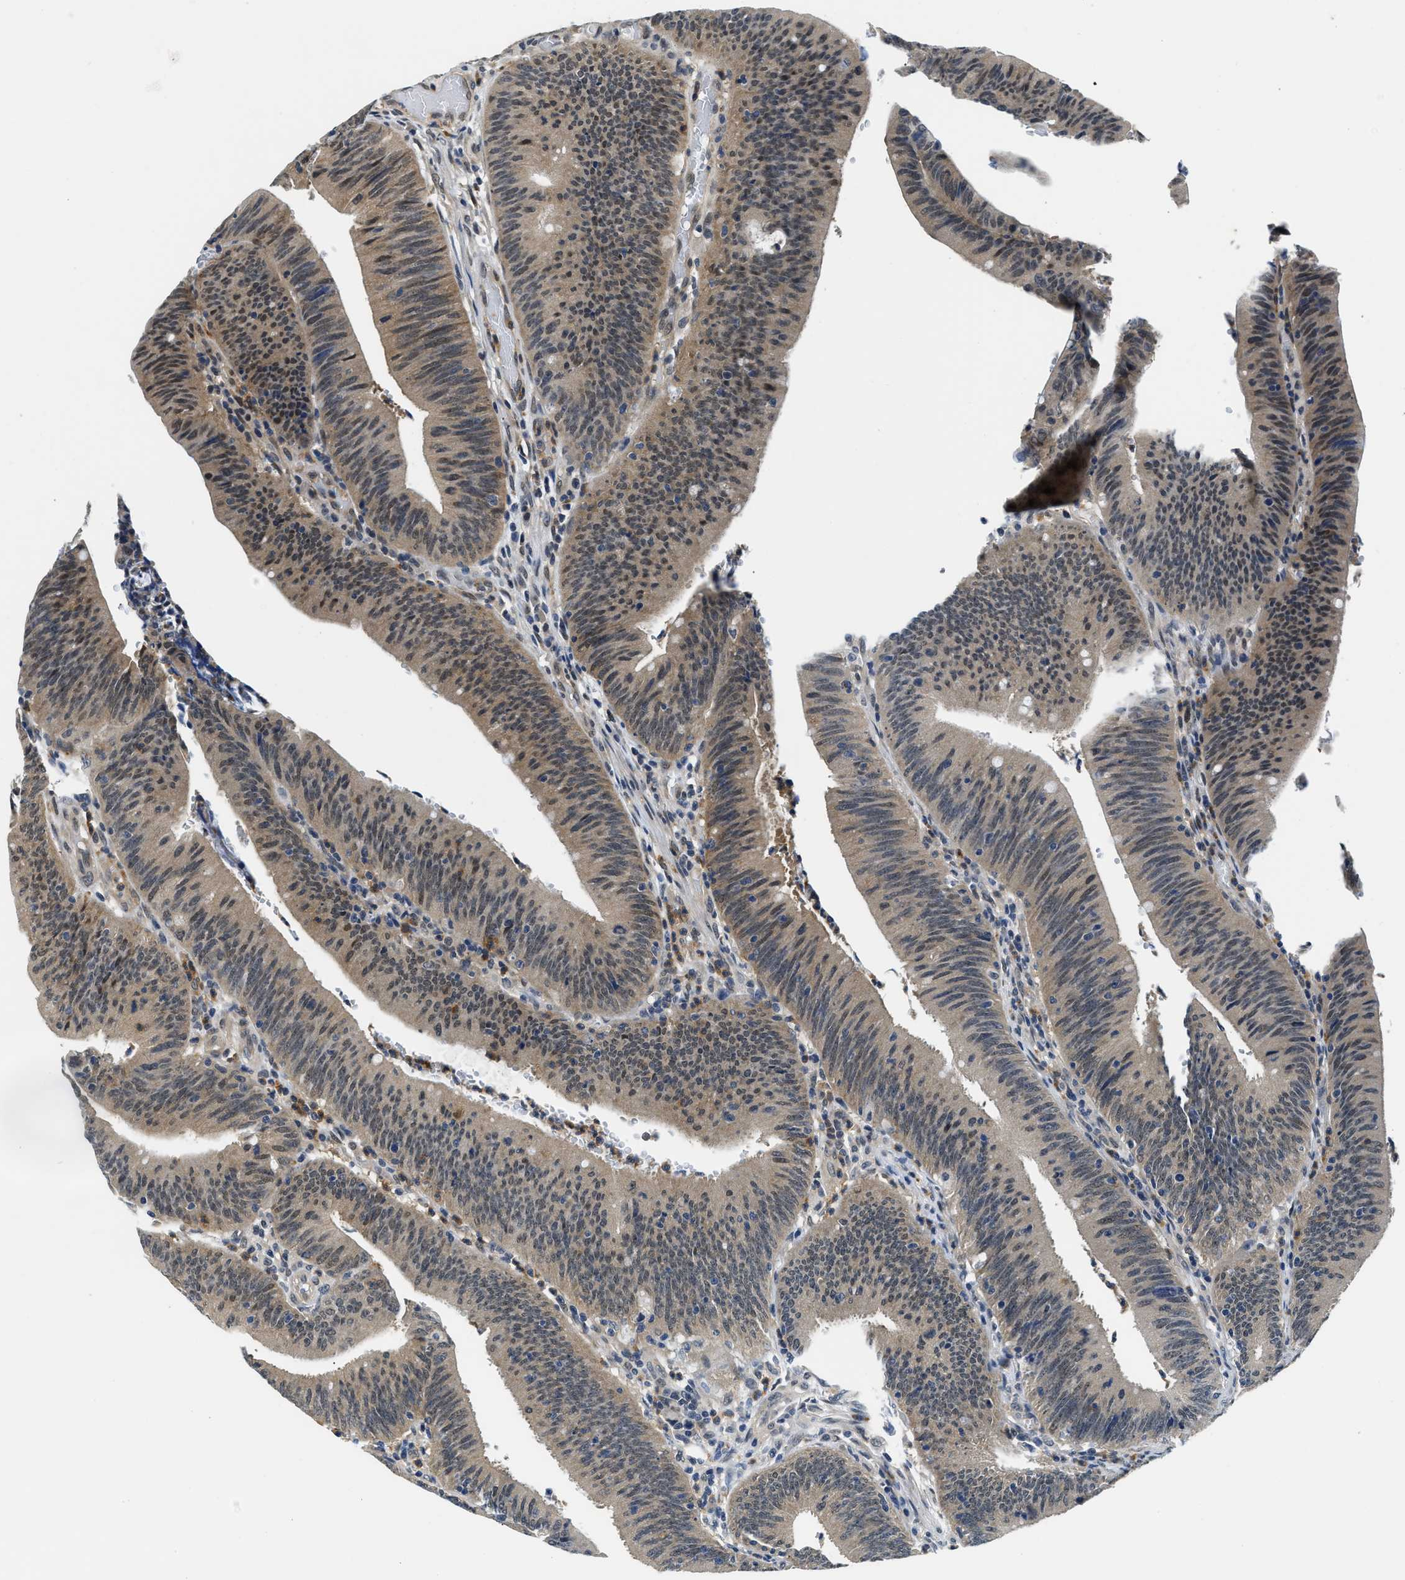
{"staining": {"intensity": "weak", "quantity": ">75%", "location": "cytoplasmic/membranous"}, "tissue": "colorectal cancer", "cell_type": "Tumor cells", "image_type": "cancer", "snomed": [{"axis": "morphology", "description": "Normal tissue, NOS"}, {"axis": "morphology", "description": "Adenocarcinoma, NOS"}, {"axis": "topography", "description": "Rectum"}], "caption": "A micrograph showing weak cytoplasmic/membranous expression in approximately >75% of tumor cells in adenocarcinoma (colorectal), as visualized by brown immunohistochemical staining.", "gene": "SMAD4", "patient": {"sex": "female", "age": 66}}